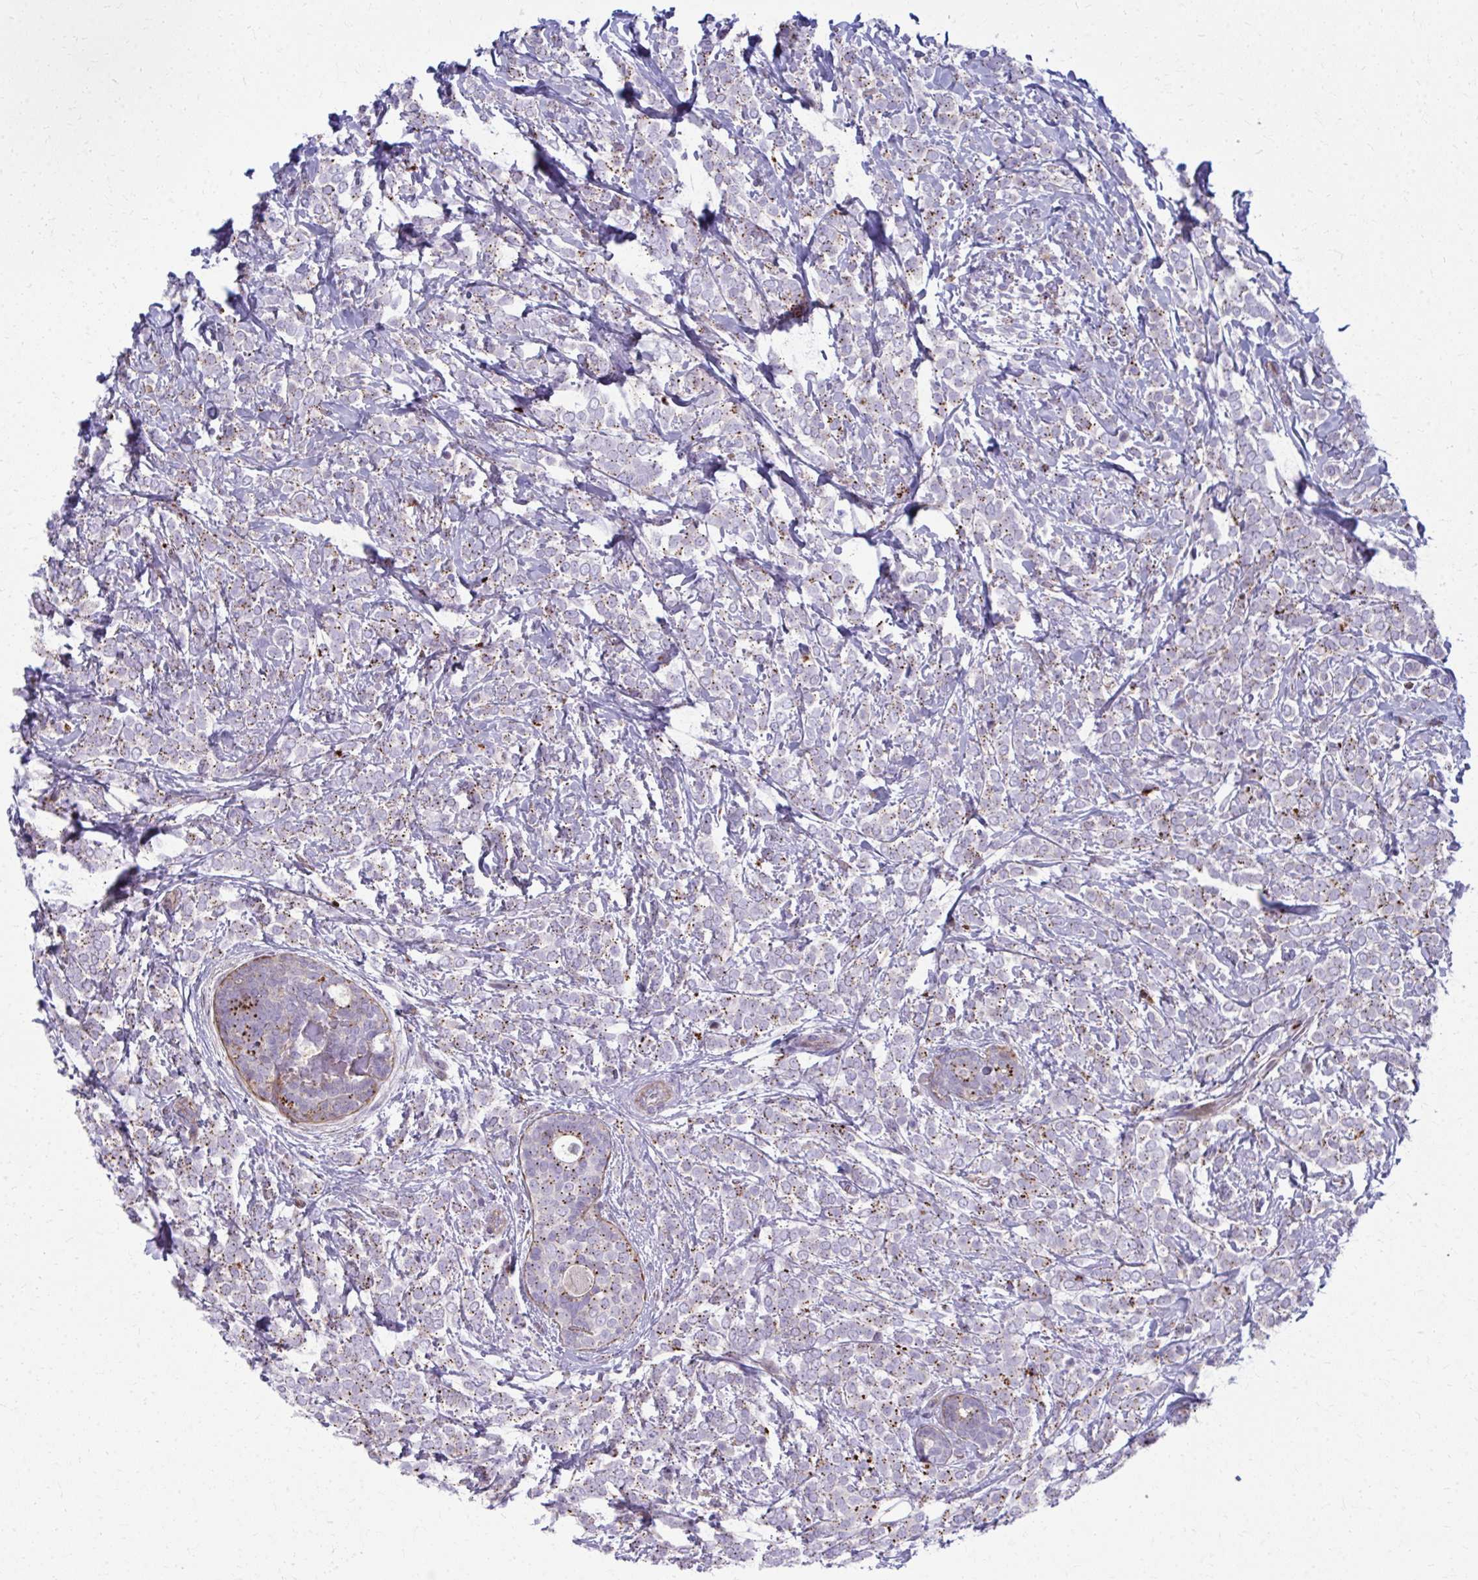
{"staining": {"intensity": "moderate", "quantity": "25%-75%", "location": "cytoplasmic/membranous"}, "tissue": "breast cancer", "cell_type": "Tumor cells", "image_type": "cancer", "snomed": [{"axis": "morphology", "description": "Lobular carcinoma"}, {"axis": "topography", "description": "Breast"}], "caption": "Immunohistochemistry (IHC) micrograph of breast lobular carcinoma stained for a protein (brown), which displays medium levels of moderate cytoplasmic/membranous positivity in about 25%-75% of tumor cells.", "gene": "LRRC4B", "patient": {"sex": "female", "age": 49}}